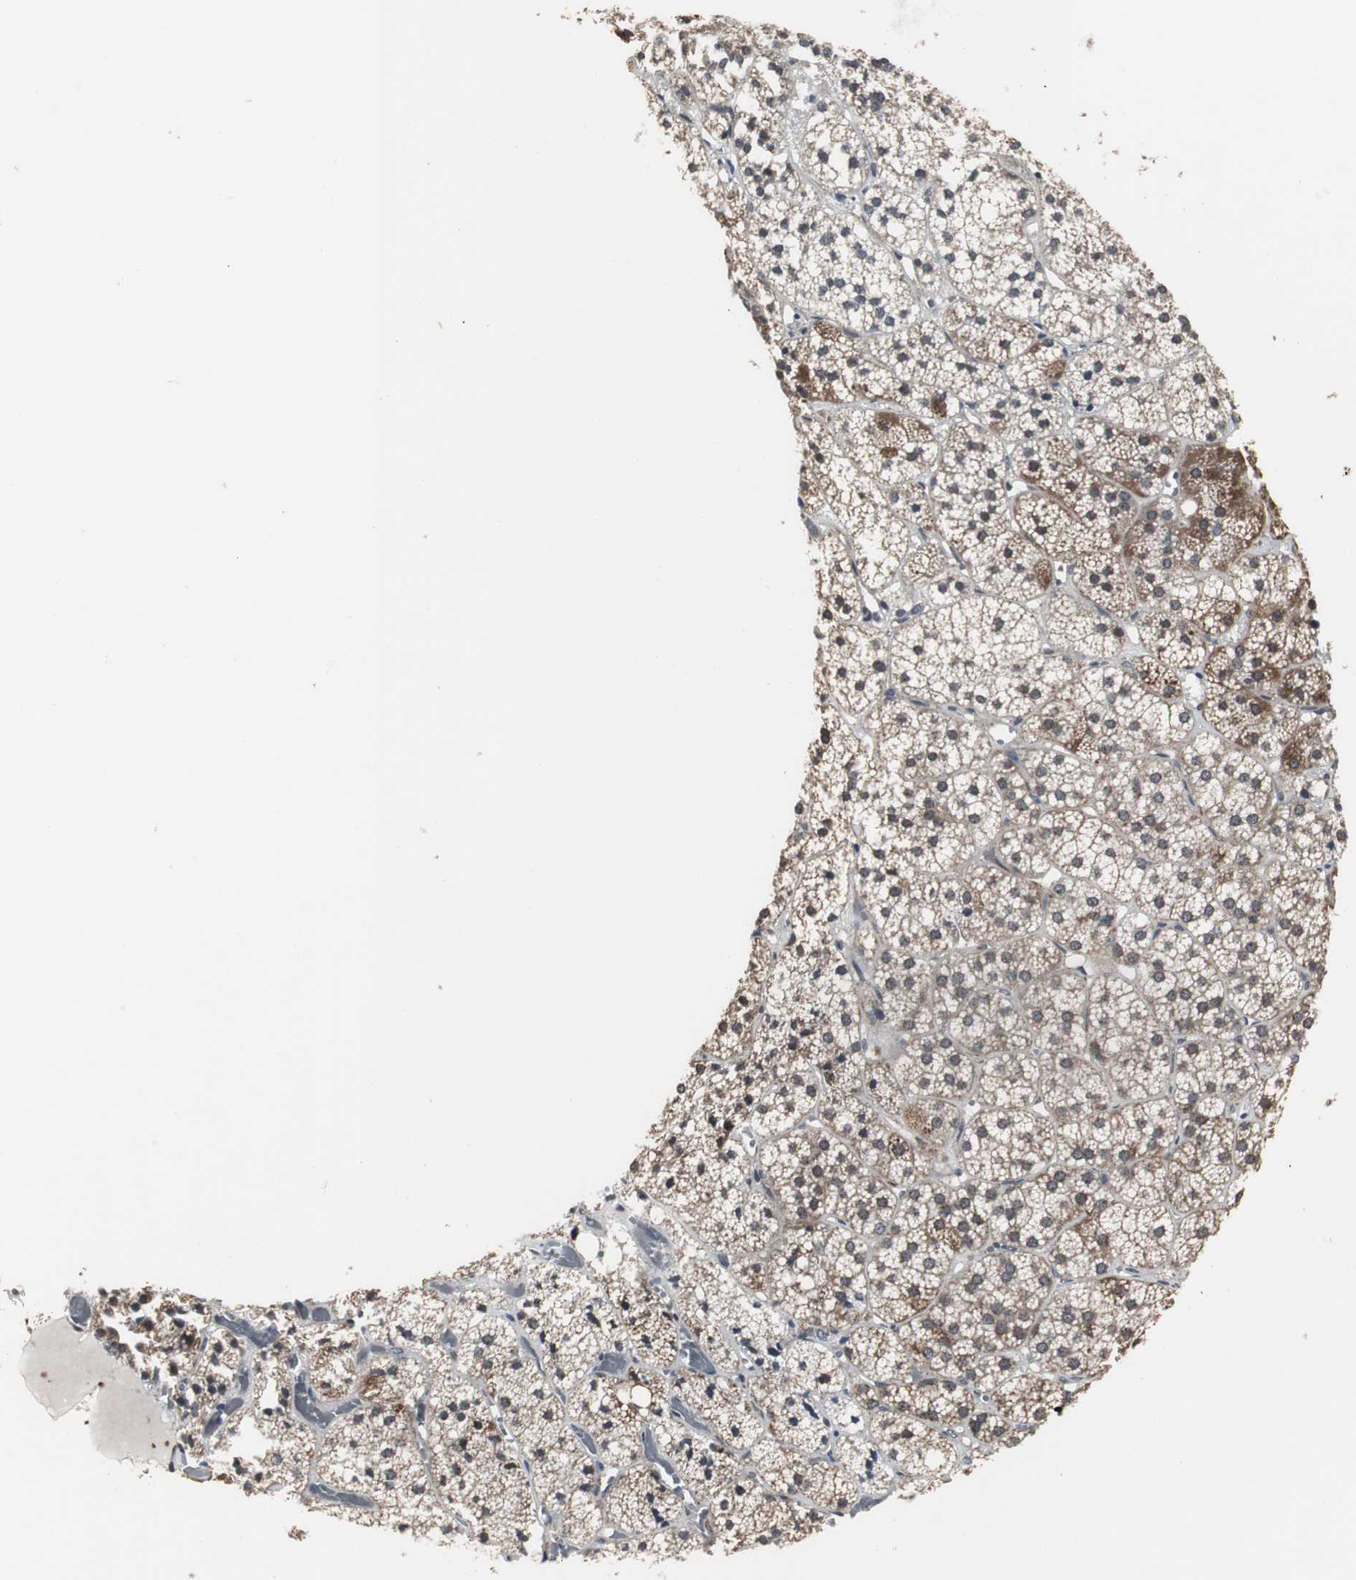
{"staining": {"intensity": "strong", "quantity": ">75%", "location": "cytoplasmic/membranous,nuclear"}, "tissue": "adrenal gland", "cell_type": "Glandular cells", "image_type": "normal", "snomed": [{"axis": "morphology", "description": "Normal tissue, NOS"}, {"axis": "topography", "description": "Adrenal gland"}], "caption": "DAB (3,3'-diaminobenzidine) immunohistochemical staining of unremarkable human adrenal gland exhibits strong cytoplasmic/membranous,nuclear protein staining in approximately >75% of glandular cells. The staining is performed using DAB (3,3'-diaminobenzidine) brown chromogen to label protein expression. The nuclei are counter-stained blue using hematoxylin.", "gene": "MRPL40", "patient": {"sex": "female", "age": 71}}